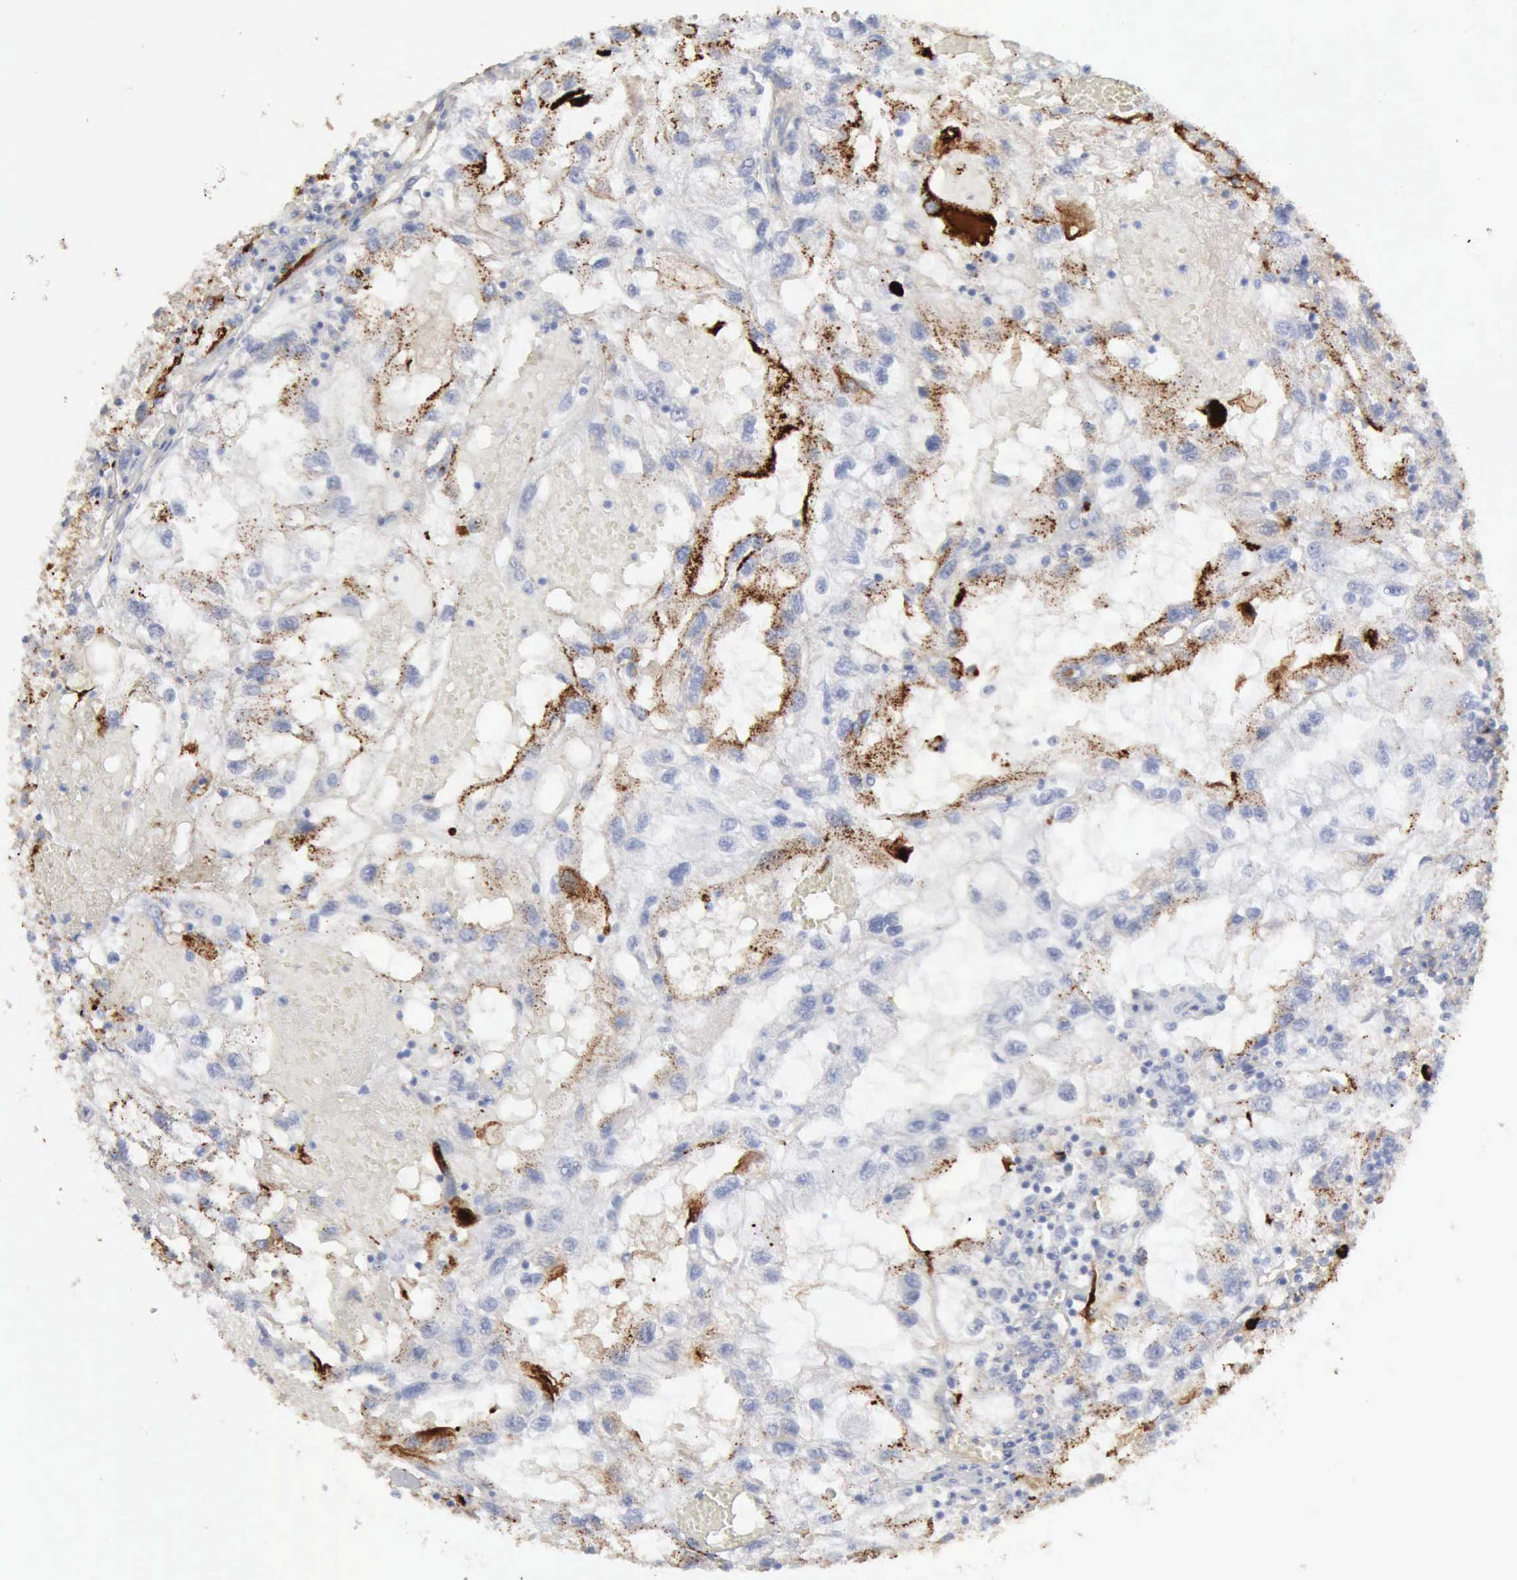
{"staining": {"intensity": "moderate", "quantity": "<25%", "location": "cytoplasmic/membranous"}, "tissue": "renal cancer", "cell_type": "Tumor cells", "image_type": "cancer", "snomed": [{"axis": "morphology", "description": "Normal tissue, NOS"}, {"axis": "morphology", "description": "Adenocarcinoma, NOS"}, {"axis": "topography", "description": "Kidney"}], "caption": "Protein expression analysis of human renal adenocarcinoma reveals moderate cytoplasmic/membranous expression in approximately <25% of tumor cells.", "gene": "C4BPA", "patient": {"sex": "male", "age": 71}}